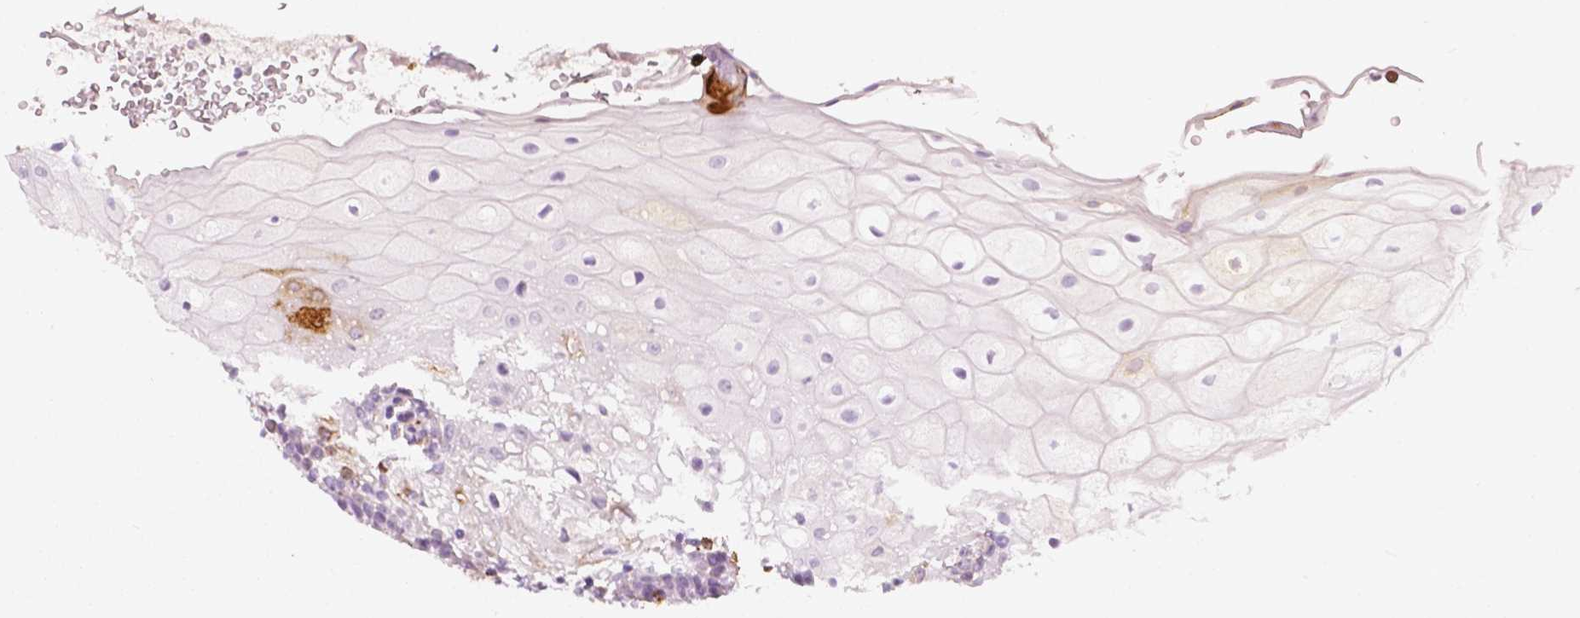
{"staining": {"intensity": "strong", "quantity": "<25%", "location": "cytoplasmic/membranous"}, "tissue": "oral mucosa", "cell_type": "Squamous epithelial cells", "image_type": "normal", "snomed": [{"axis": "morphology", "description": "Normal tissue, NOS"}, {"axis": "morphology", "description": "Squamous cell carcinoma, NOS"}, {"axis": "topography", "description": "Oral tissue"}, {"axis": "topography", "description": "Head-Neck"}], "caption": "Immunohistochemistry (IHC) staining of benign oral mucosa, which displays medium levels of strong cytoplasmic/membranous expression in about <25% of squamous epithelial cells indicating strong cytoplasmic/membranous protein expression. The staining was performed using DAB (brown) for protein detection and nuclei were counterstained in hematoxylin (blue).", "gene": "CES1", "patient": {"sex": "male", "age": 69}}